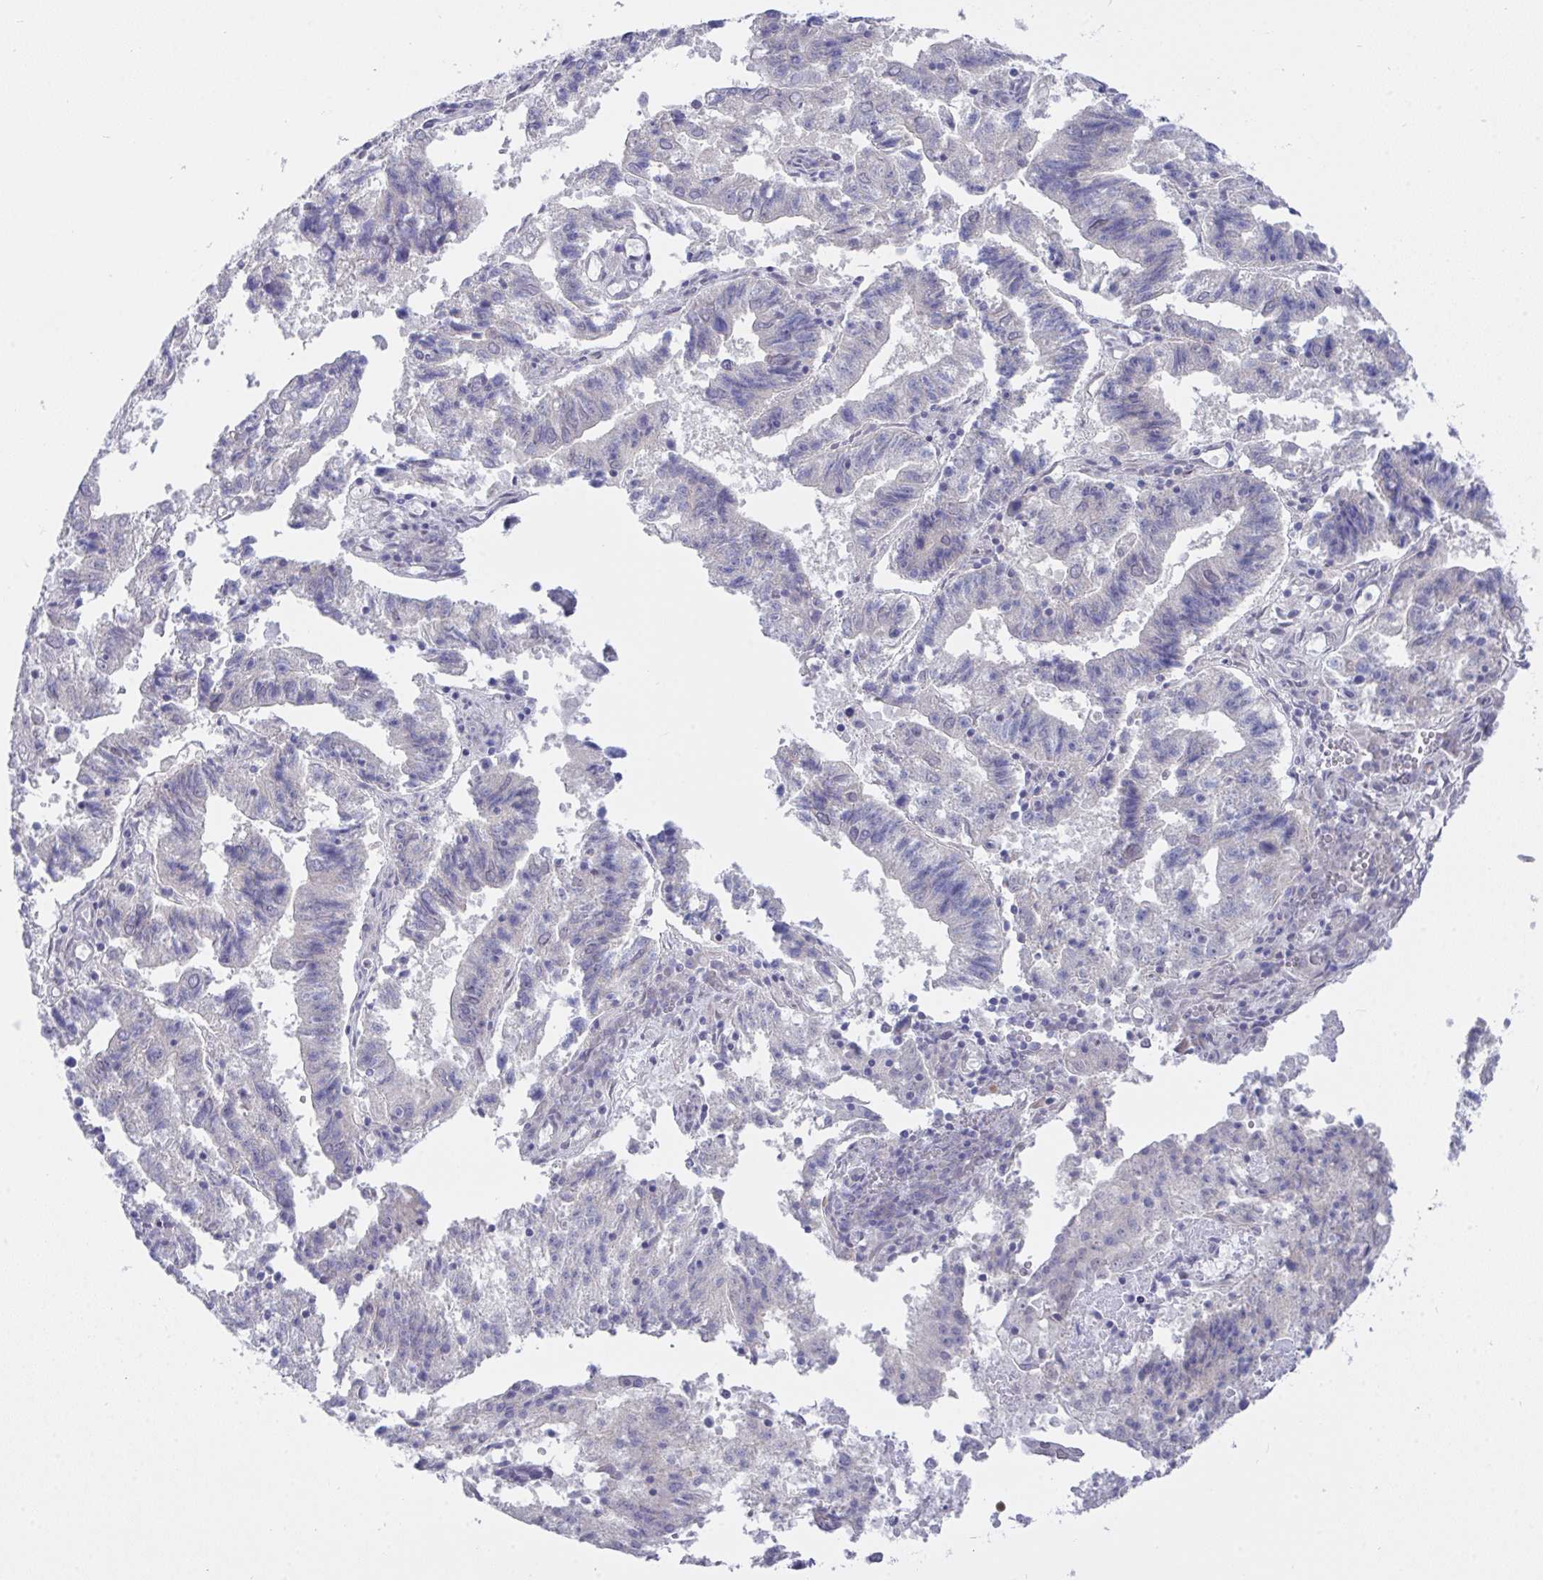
{"staining": {"intensity": "negative", "quantity": "none", "location": "none"}, "tissue": "endometrial cancer", "cell_type": "Tumor cells", "image_type": "cancer", "snomed": [{"axis": "morphology", "description": "Adenocarcinoma, NOS"}, {"axis": "topography", "description": "Endometrium"}], "caption": "IHC of endometrial cancer (adenocarcinoma) shows no staining in tumor cells.", "gene": "FBXL22", "patient": {"sex": "female", "age": 82}}